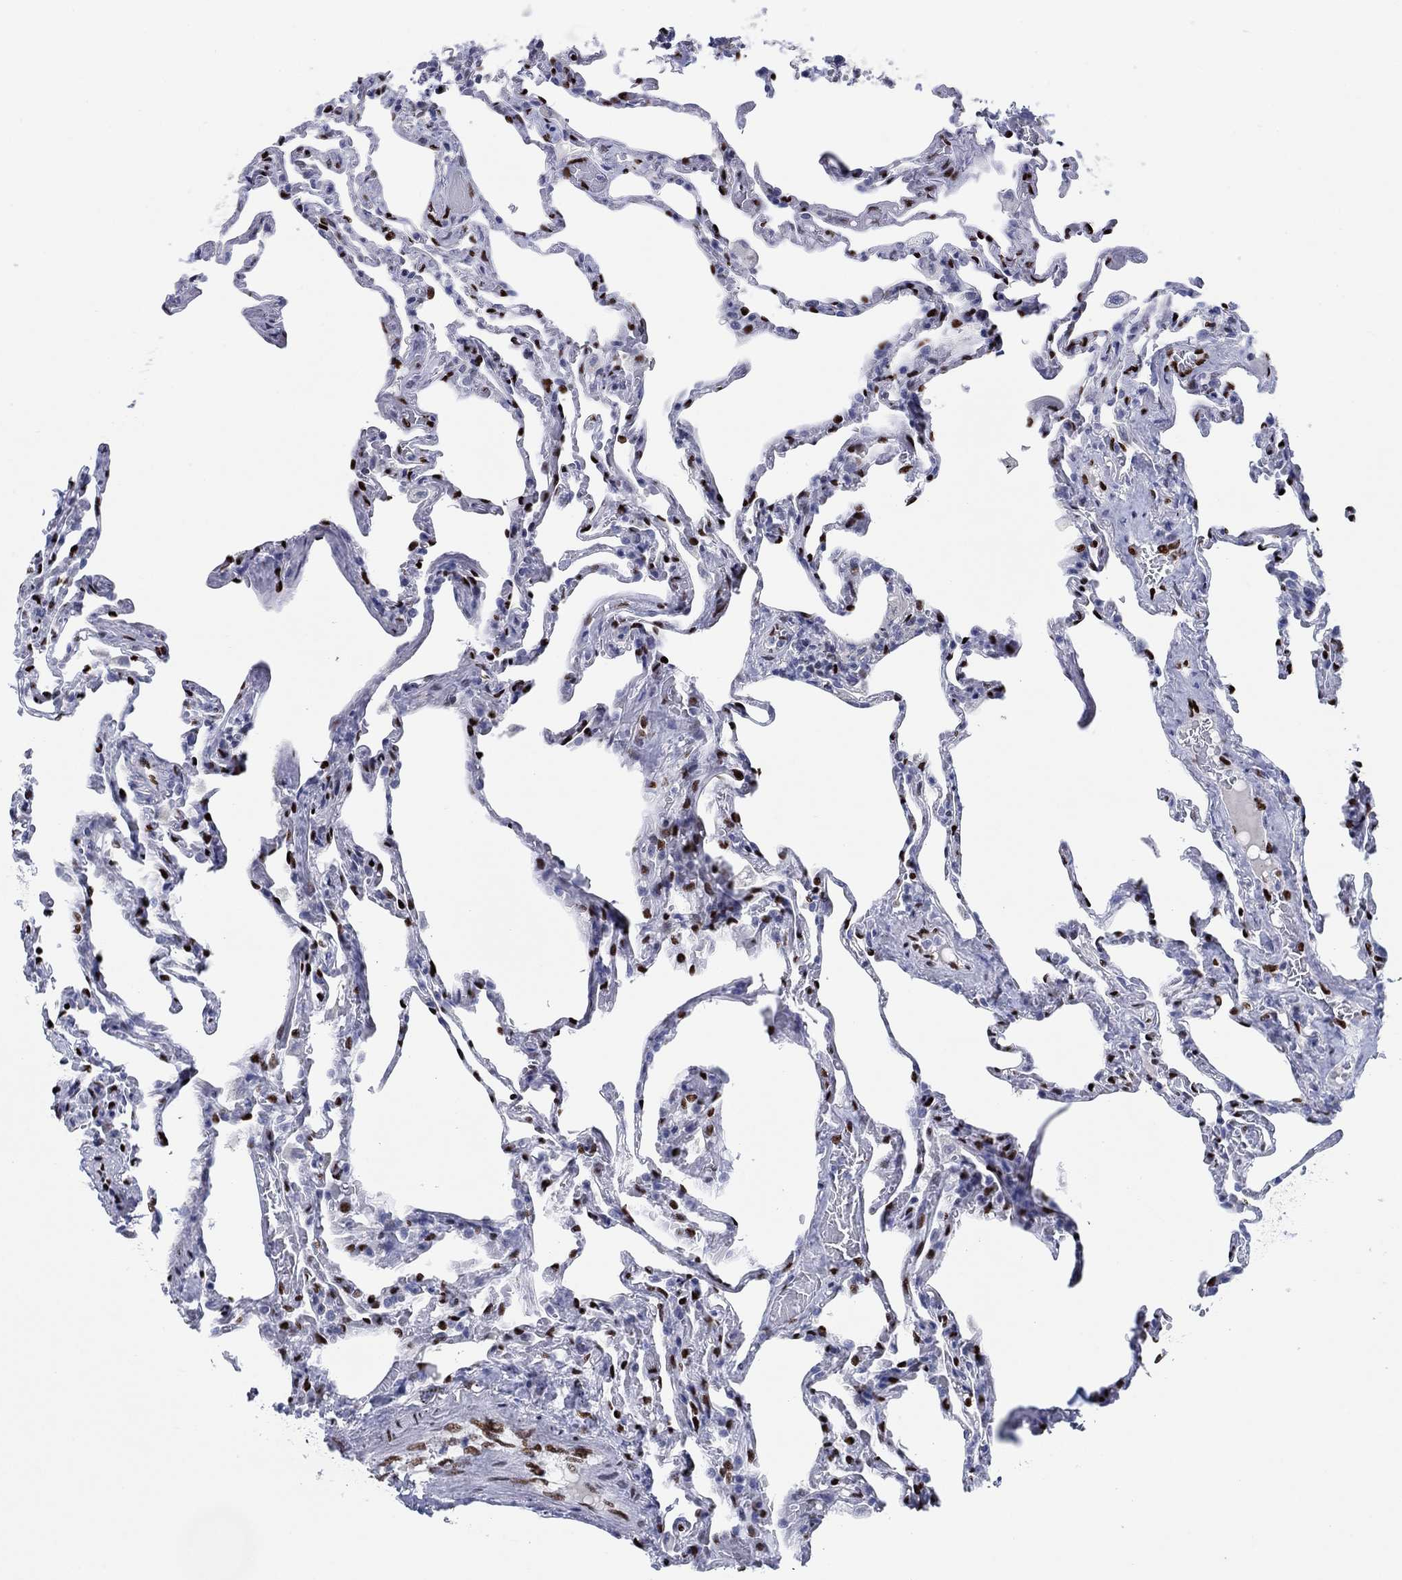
{"staining": {"intensity": "negative", "quantity": "none", "location": "none"}, "tissue": "lung", "cell_type": "Alveolar cells", "image_type": "normal", "snomed": [{"axis": "morphology", "description": "Normal tissue, NOS"}, {"axis": "topography", "description": "Lung"}], "caption": "Immunohistochemistry image of unremarkable human lung stained for a protein (brown), which demonstrates no positivity in alveolar cells. (DAB IHC with hematoxylin counter stain).", "gene": "ZEB1", "patient": {"sex": "female", "age": 43}}